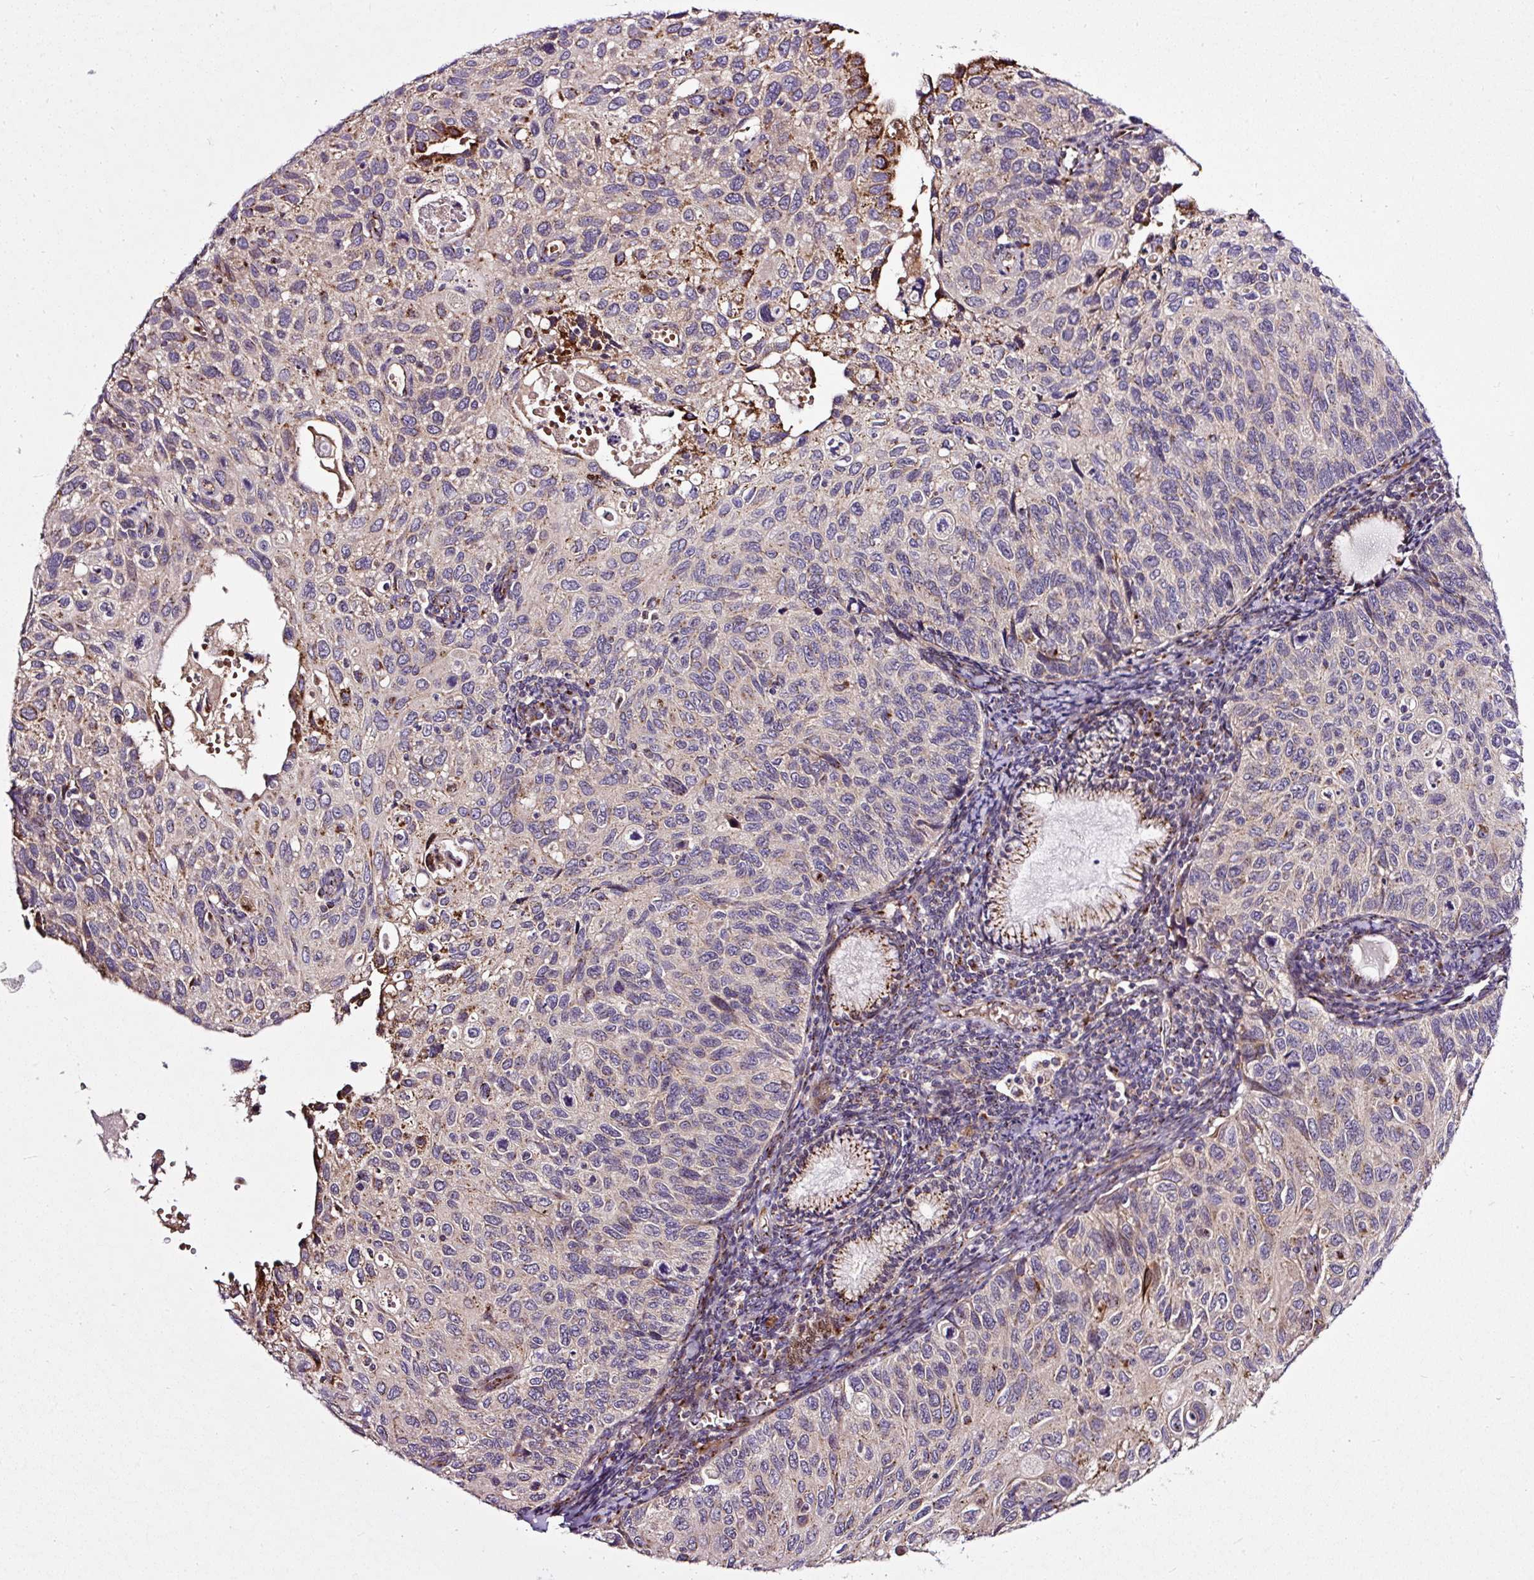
{"staining": {"intensity": "strong", "quantity": "<25%", "location": "cytoplasmic/membranous"}, "tissue": "cervical cancer", "cell_type": "Tumor cells", "image_type": "cancer", "snomed": [{"axis": "morphology", "description": "Squamous cell carcinoma, NOS"}, {"axis": "topography", "description": "Cervix"}], "caption": "Human cervical cancer (squamous cell carcinoma) stained with a protein marker demonstrates strong staining in tumor cells.", "gene": "MSMP", "patient": {"sex": "female", "age": 70}}